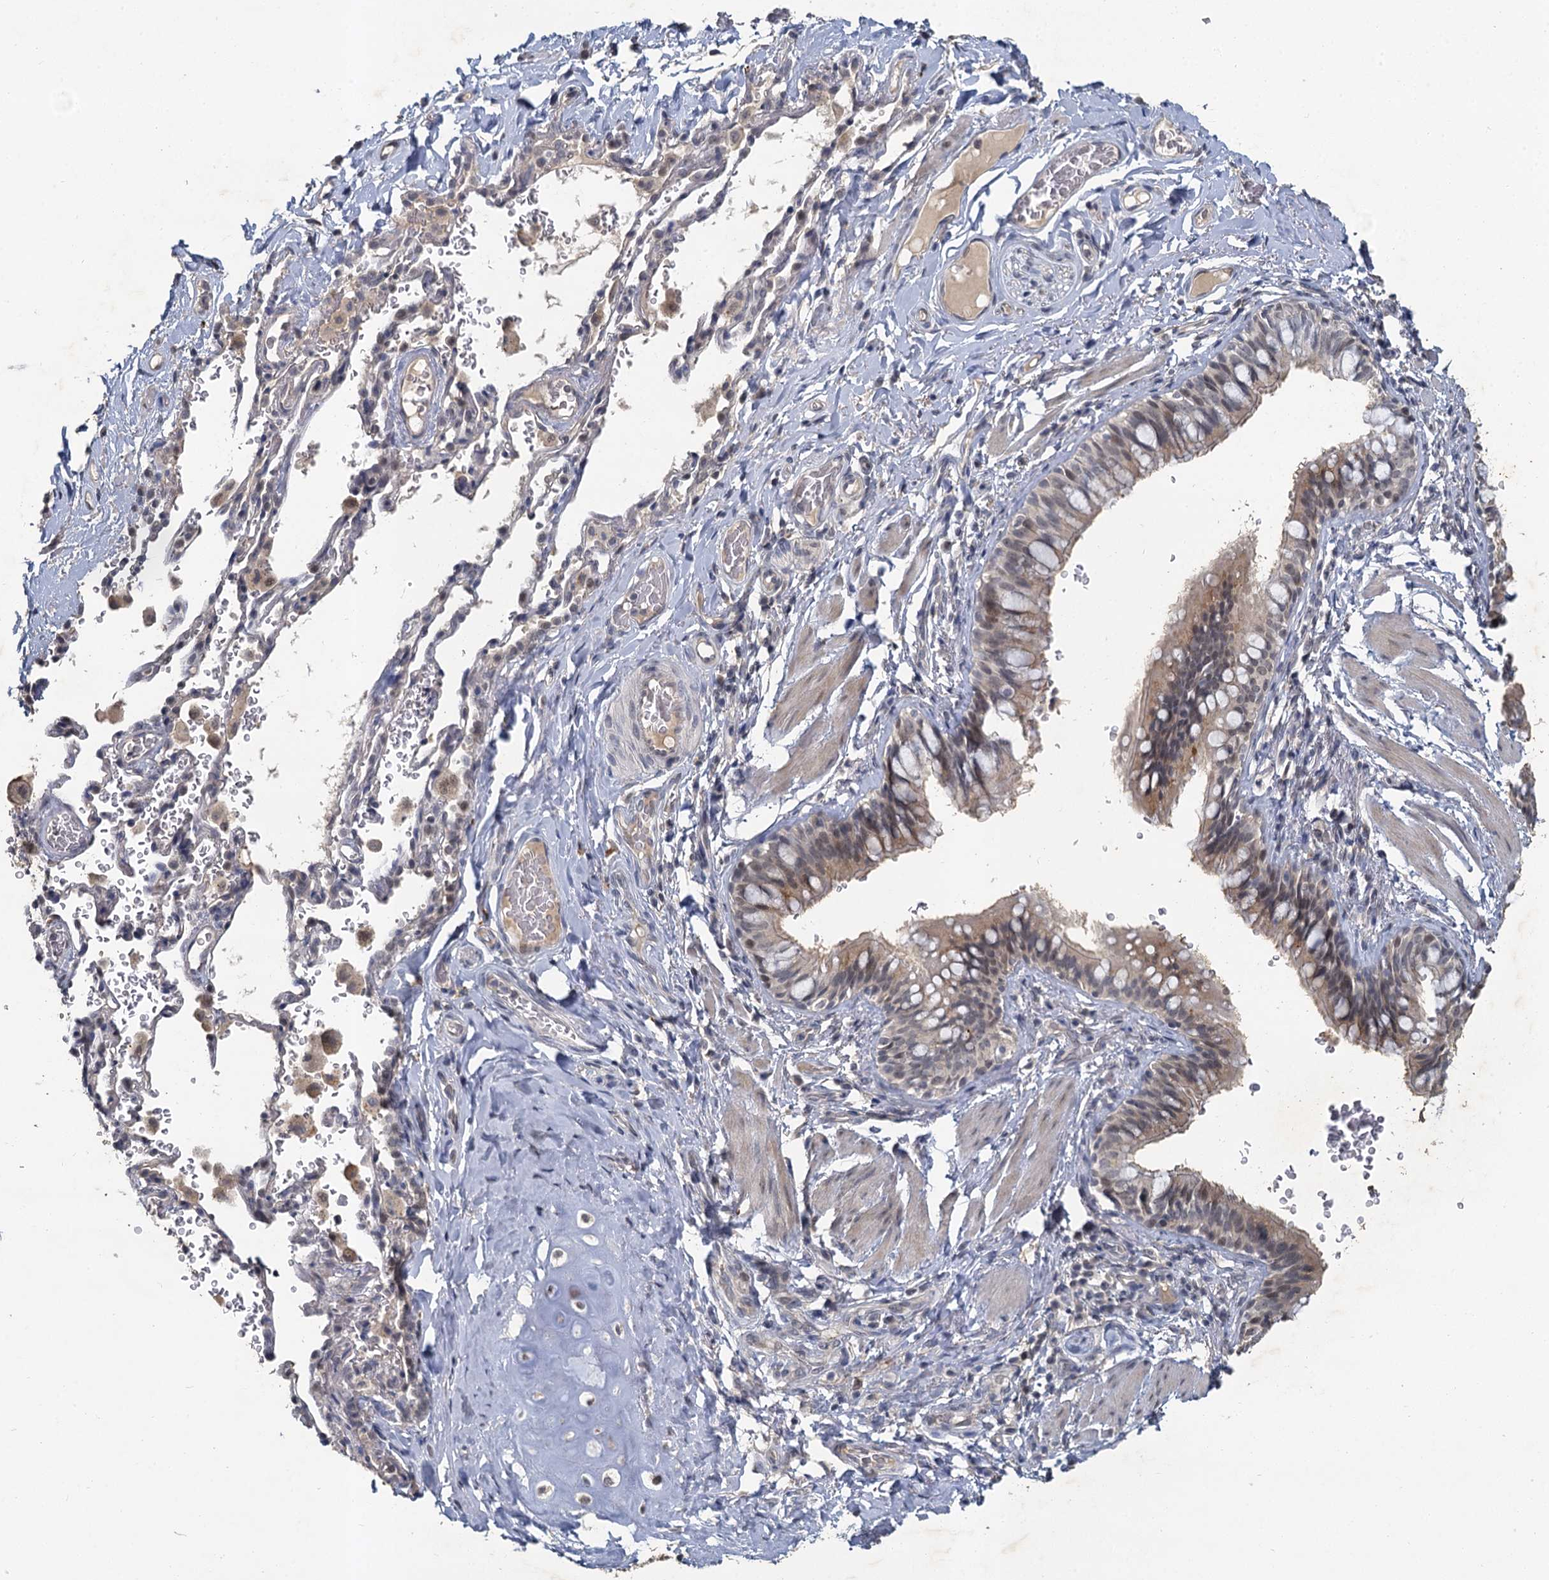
{"staining": {"intensity": "weak", "quantity": "<25%", "location": "cytoplasmic/membranous,nuclear"}, "tissue": "bronchus", "cell_type": "Respiratory epithelial cells", "image_type": "normal", "snomed": [{"axis": "morphology", "description": "Normal tissue, NOS"}, {"axis": "topography", "description": "Cartilage tissue"}, {"axis": "topography", "description": "Bronchus"}], "caption": "Benign bronchus was stained to show a protein in brown. There is no significant positivity in respiratory epithelial cells. (Immunohistochemistry (ihc), brightfield microscopy, high magnification).", "gene": "MUCL1", "patient": {"sex": "female", "age": 36}}